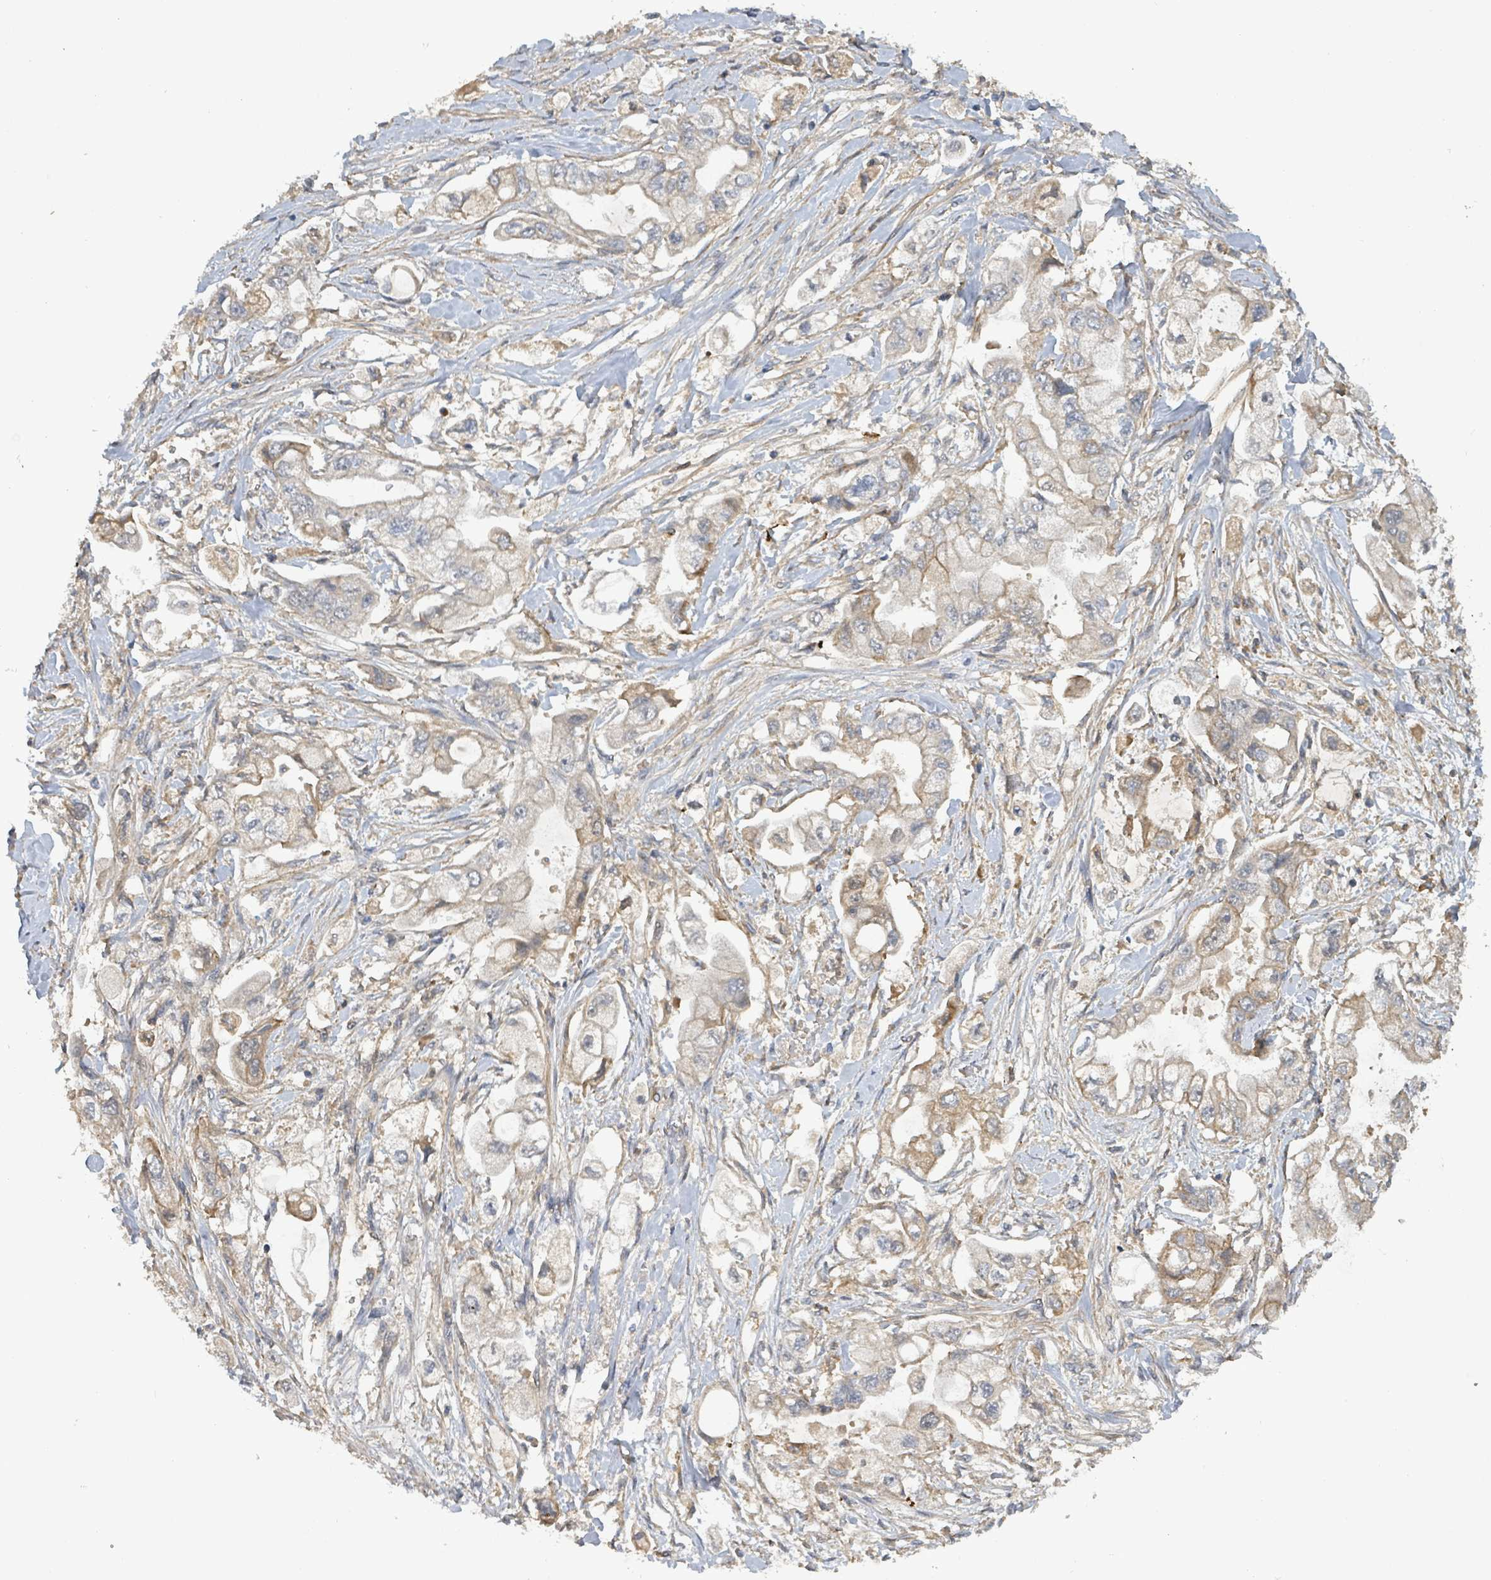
{"staining": {"intensity": "weak", "quantity": ">75%", "location": "cytoplasmic/membranous"}, "tissue": "stomach cancer", "cell_type": "Tumor cells", "image_type": "cancer", "snomed": [{"axis": "morphology", "description": "Adenocarcinoma, NOS"}, {"axis": "topography", "description": "Stomach"}], "caption": "A high-resolution histopathology image shows immunohistochemistry (IHC) staining of stomach cancer, which exhibits weak cytoplasmic/membranous staining in approximately >75% of tumor cells.", "gene": "STARD4", "patient": {"sex": "male", "age": 62}}